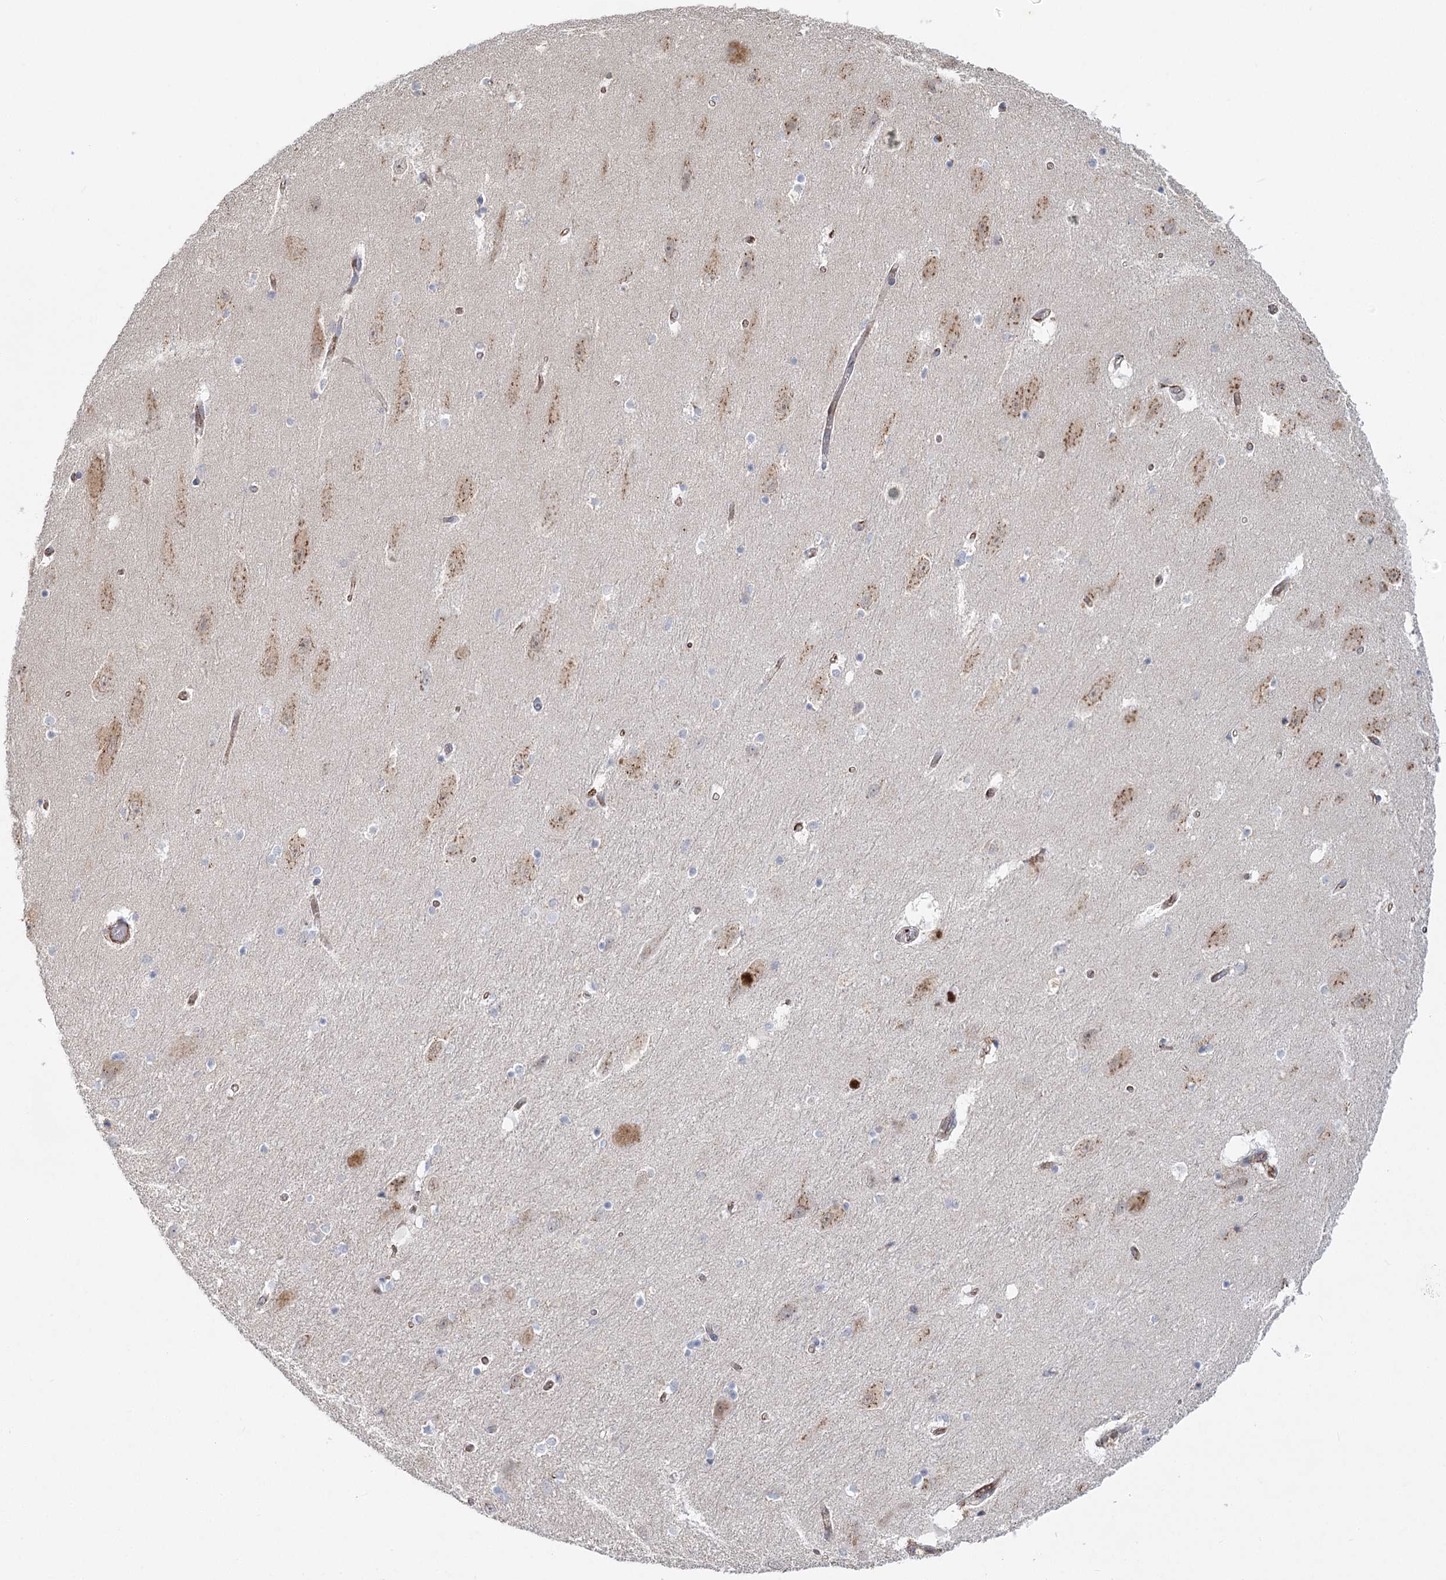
{"staining": {"intensity": "negative", "quantity": "none", "location": "none"}, "tissue": "hippocampus", "cell_type": "Glial cells", "image_type": "normal", "snomed": [{"axis": "morphology", "description": "Normal tissue, NOS"}, {"axis": "topography", "description": "Hippocampus"}], "caption": "Immunohistochemistry of unremarkable hippocampus exhibits no expression in glial cells. (Stains: DAB (3,3'-diaminobenzidine) immunohistochemistry with hematoxylin counter stain, Microscopy: brightfield microscopy at high magnification).", "gene": "KBTBD4", "patient": {"sex": "female", "age": 54}}